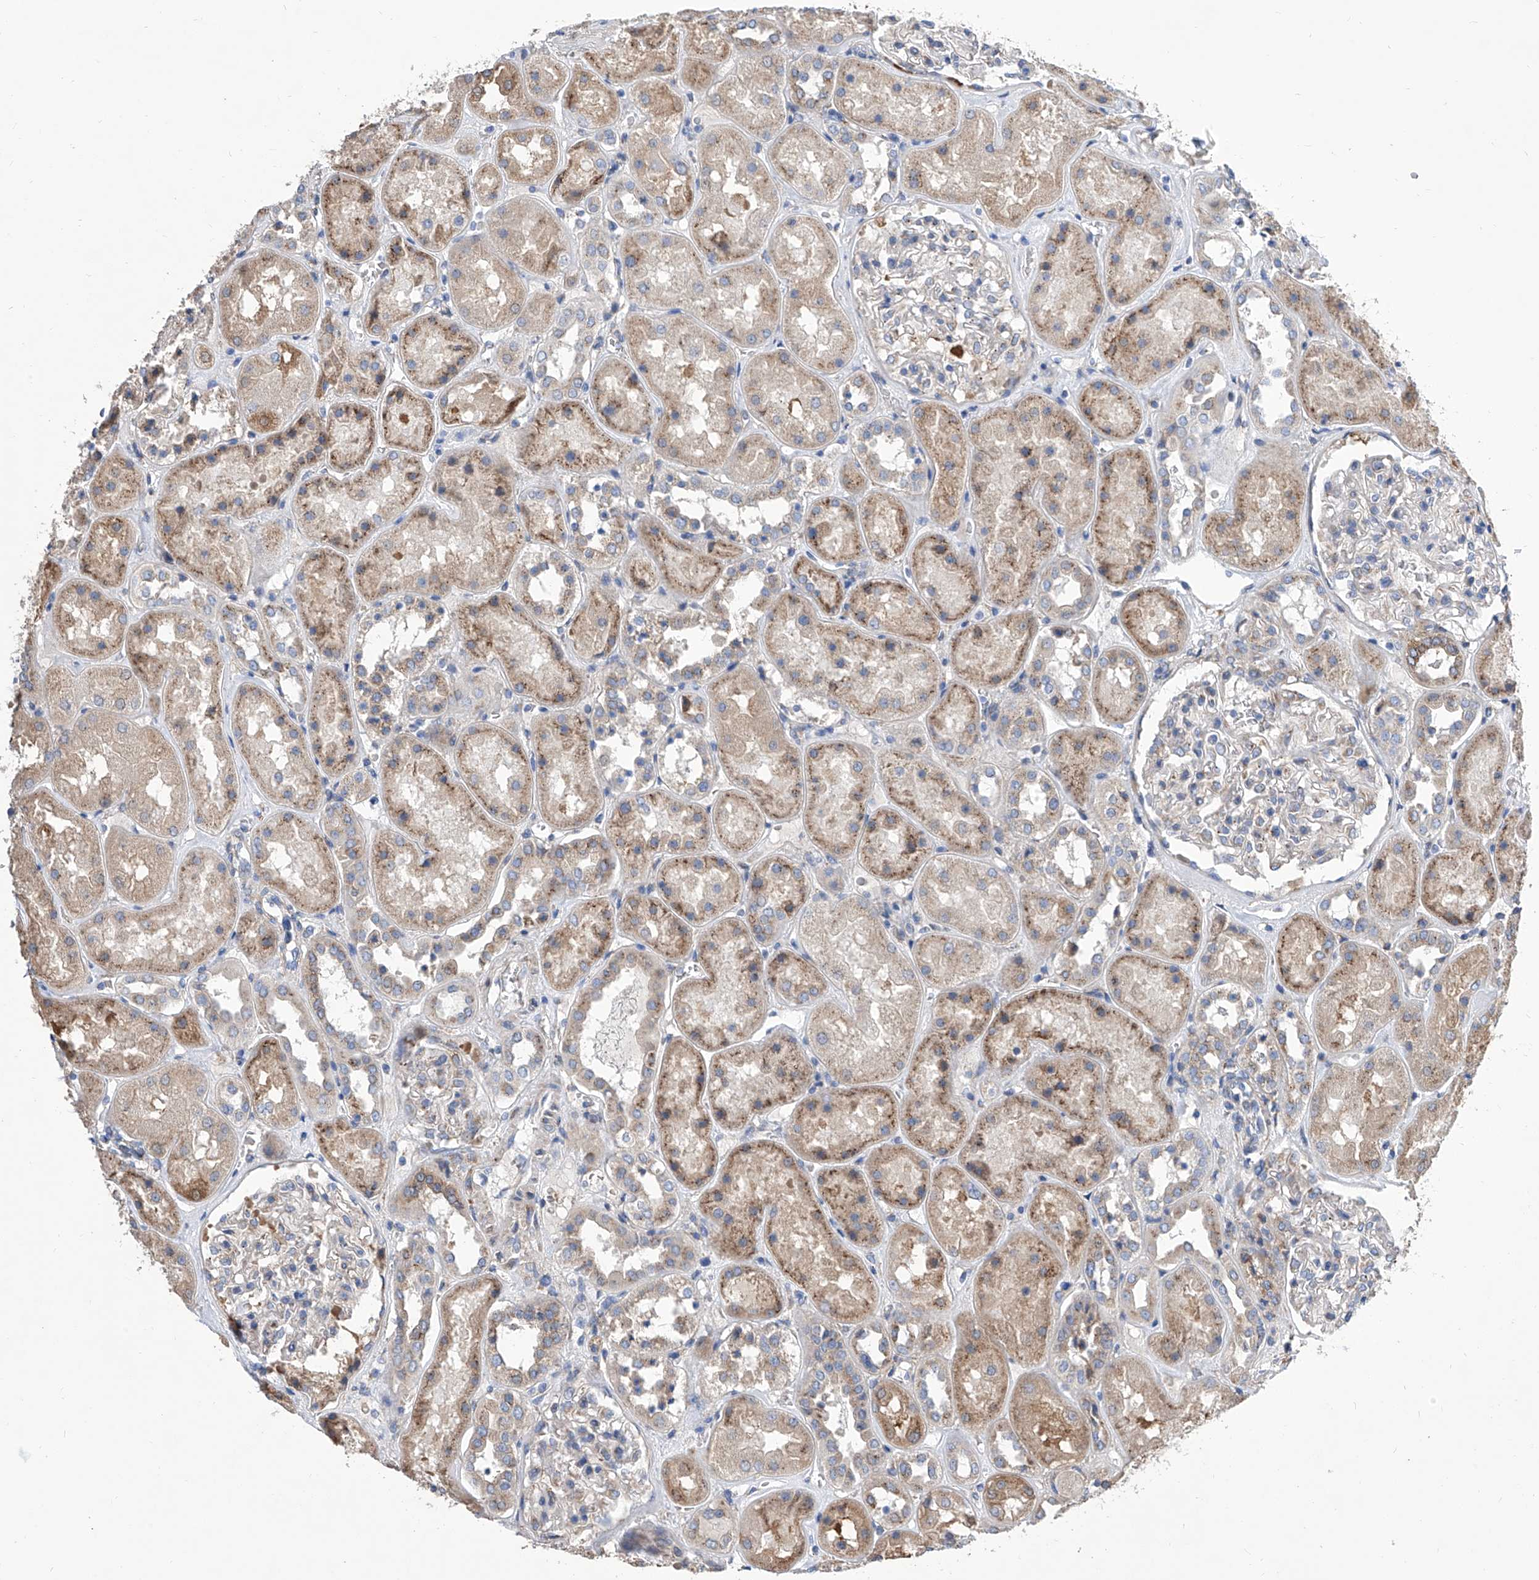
{"staining": {"intensity": "weak", "quantity": "<25%", "location": "cytoplasmic/membranous"}, "tissue": "kidney", "cell_type": "Cells in glomeruli", "image_type": "normal", "snomed": [{"axis": "morphology", "description": "Normal tissue, NOS"}, {"axis": "topography", "description": "Kidney"}], "caption": "A high-resolution micrograph shows immunohistochemistry staining of normal kidney, which exhibits no significant staining in cells in glomeruli. (DAB immunohistochemistry (IHC) visualized using brightfield microscopy, high magnification).", "gene": "TJAP1", "patient": {"sex": "male", "age": 70}}